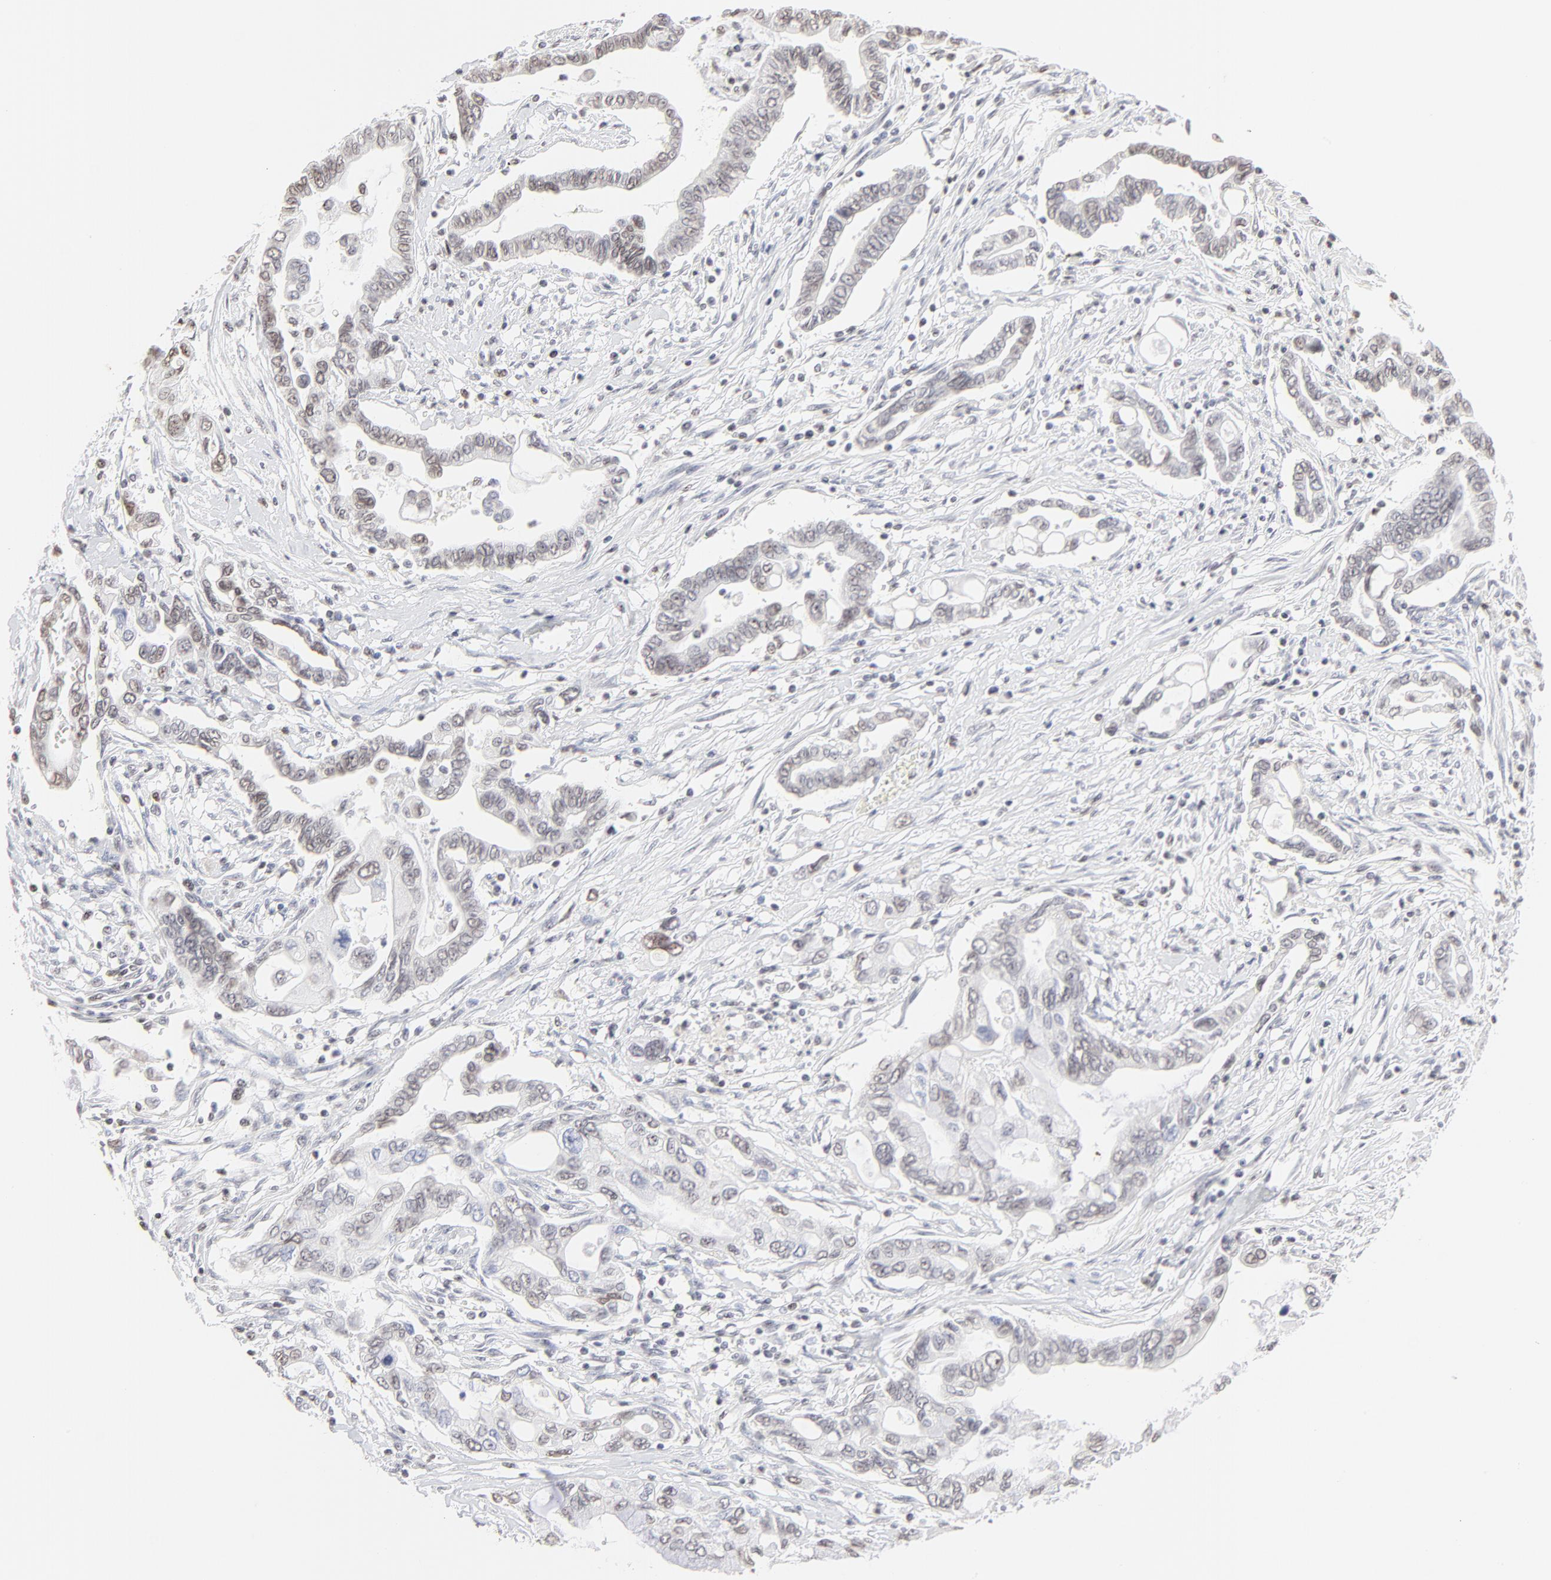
{"staining": {"intensity": "negative", "quantity": "none", "location": "none"}, "tissue": "pancreatic cancer", "cell_type": "Tumor cells", "image_type": "cancer", "snomed": [{"axis": "morphology", "description": "Adenocarcinoma, NOS"}, {"axis": "topography", "description": "Pancreas"}], "caption": "IHC of adenocarcinoma (pancreatic) displays no staining in tumor cells. (DAB (3,3'-diaminobenzidine) immunohistochemistry with hematoxylin counter stain).", "gene": "NFIL3", "patient": {"sex": "female", "age": 57}}